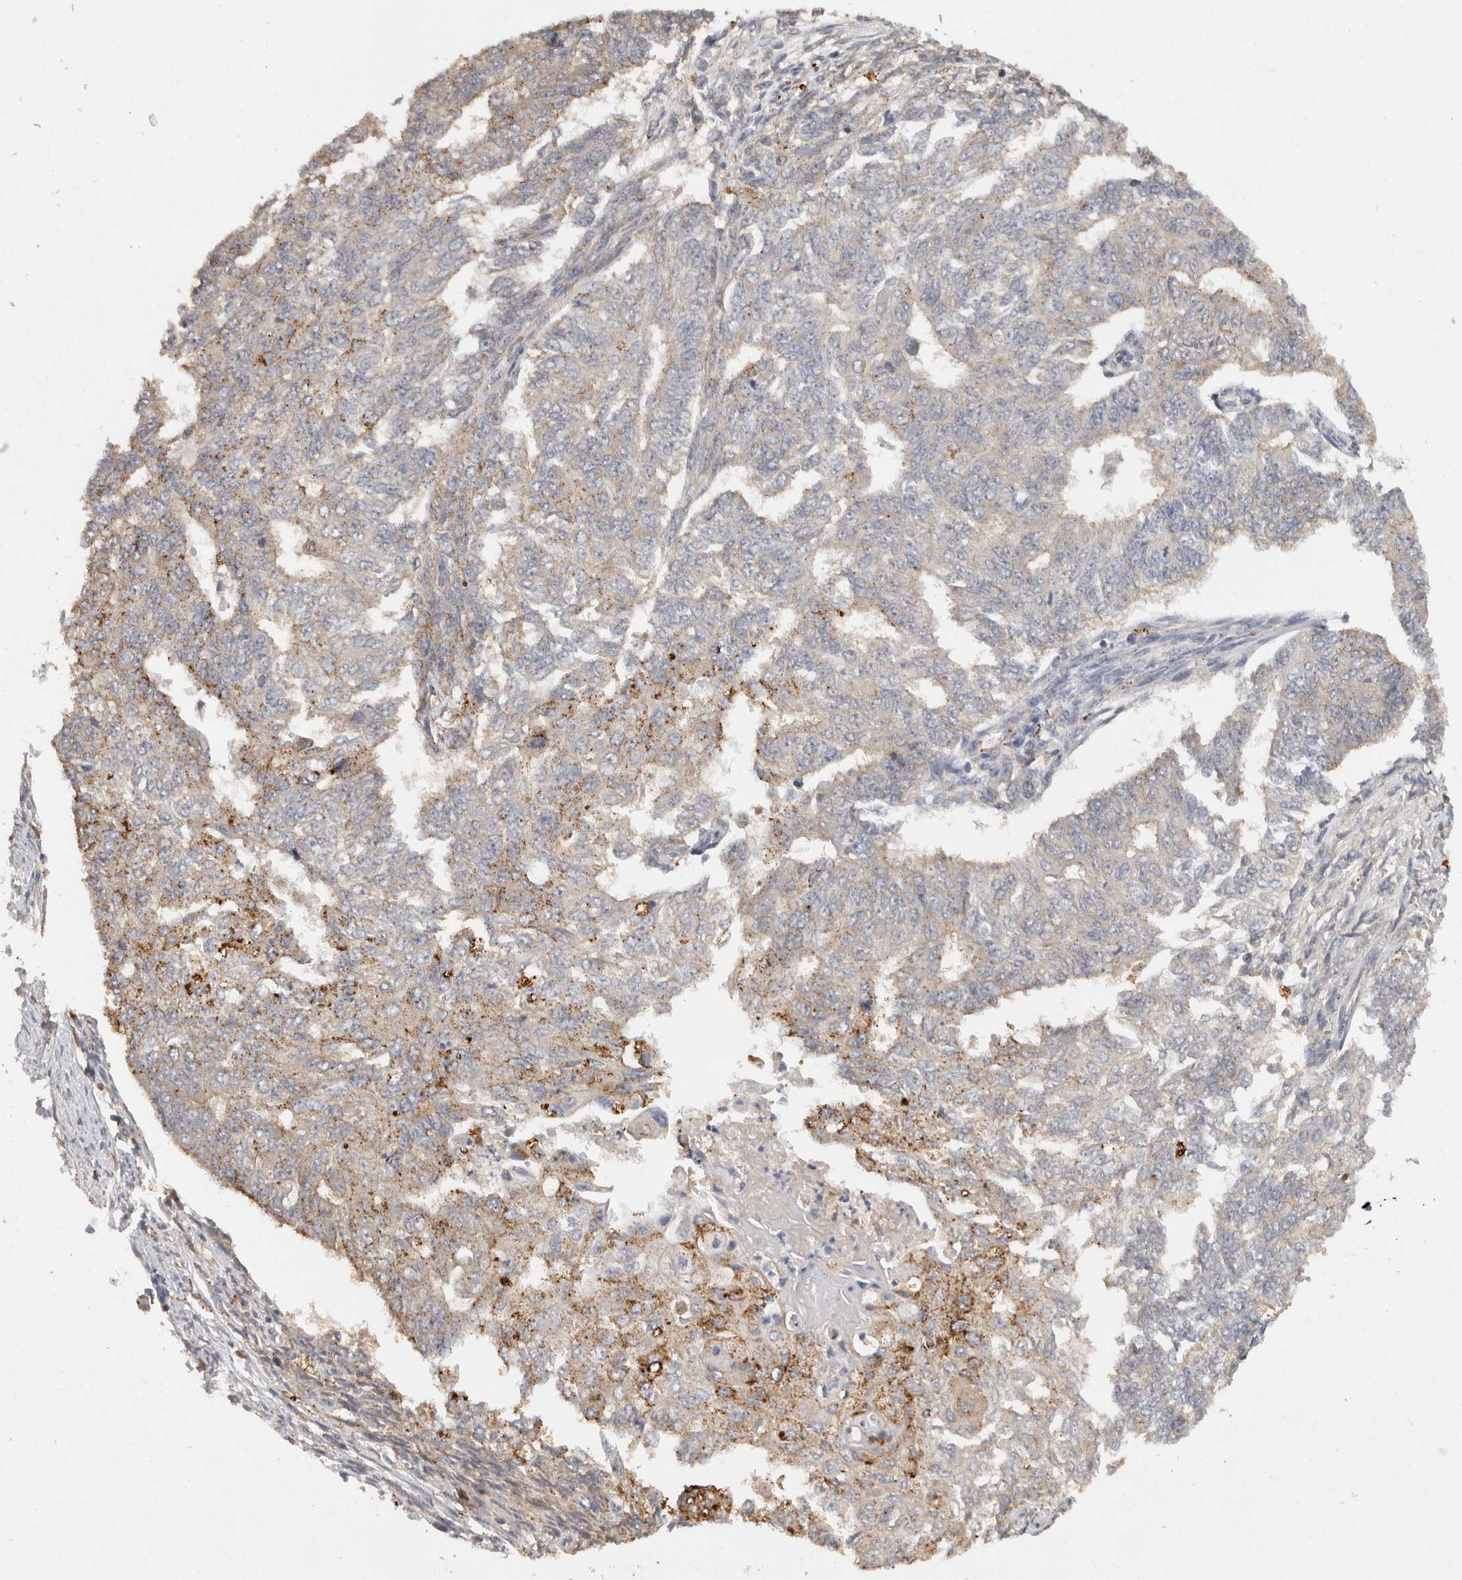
{"staining": {"intensity": "moderate", "quantity": "<25%", "location": "cytoplasmic/membranous"}, "tissue": "endometrial cancer", "cell_type": "Tumor cells", "image_type": "cancer", "snomed": [{"axis": "morphology", "description": "Adenocarcinoma, NOS"}, {"axis": "topography", "description": "Endometrium"}], "caption": "Endometrial adenocarcinoma tissue exhibits moderate cytoplasmic/membranous expression in approximately <25% of tumor cells, visualized by immunohistochemistry.", "gene": "ACAT2", "patient": {"sex": "female", "age": 32}}